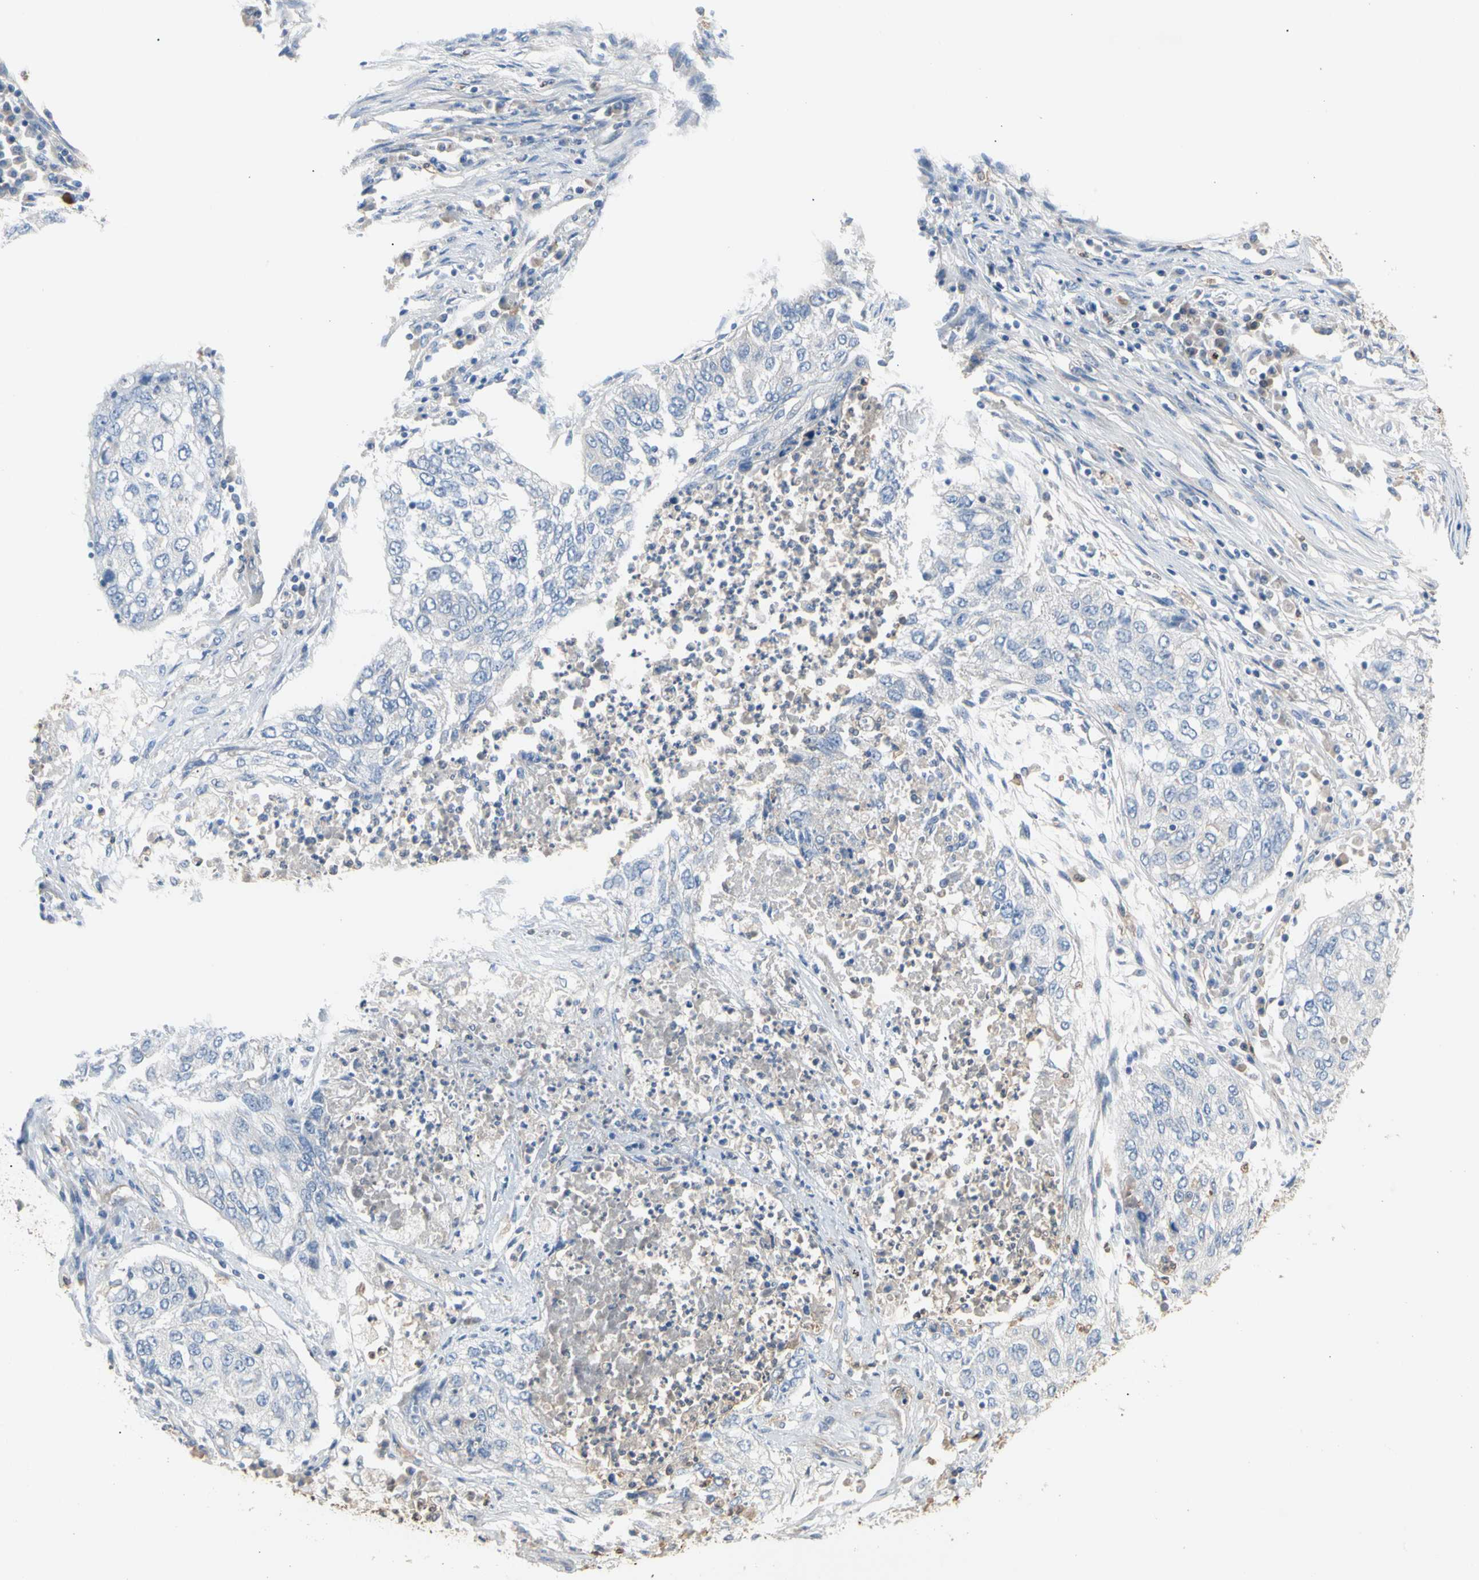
{"staining": {"intensity": "negative", "quantity": "none", "location": "none"}, "tissue": "lung cancer", "cell_type": "Tumor cells", "image_type": "cancer", "snomed": [{"axis": "morphology", "description": "Squamous cell carcinoma, NOS"}, {"axis": "topography", "description": "Lung"}], "caption": "The image displays no significant staining in tumor cells of lung squamous cell carcinoma. Nuclei are stained in blue.", "gene": "BBOX1", "patient": {"sex": "female", "age": 63}}